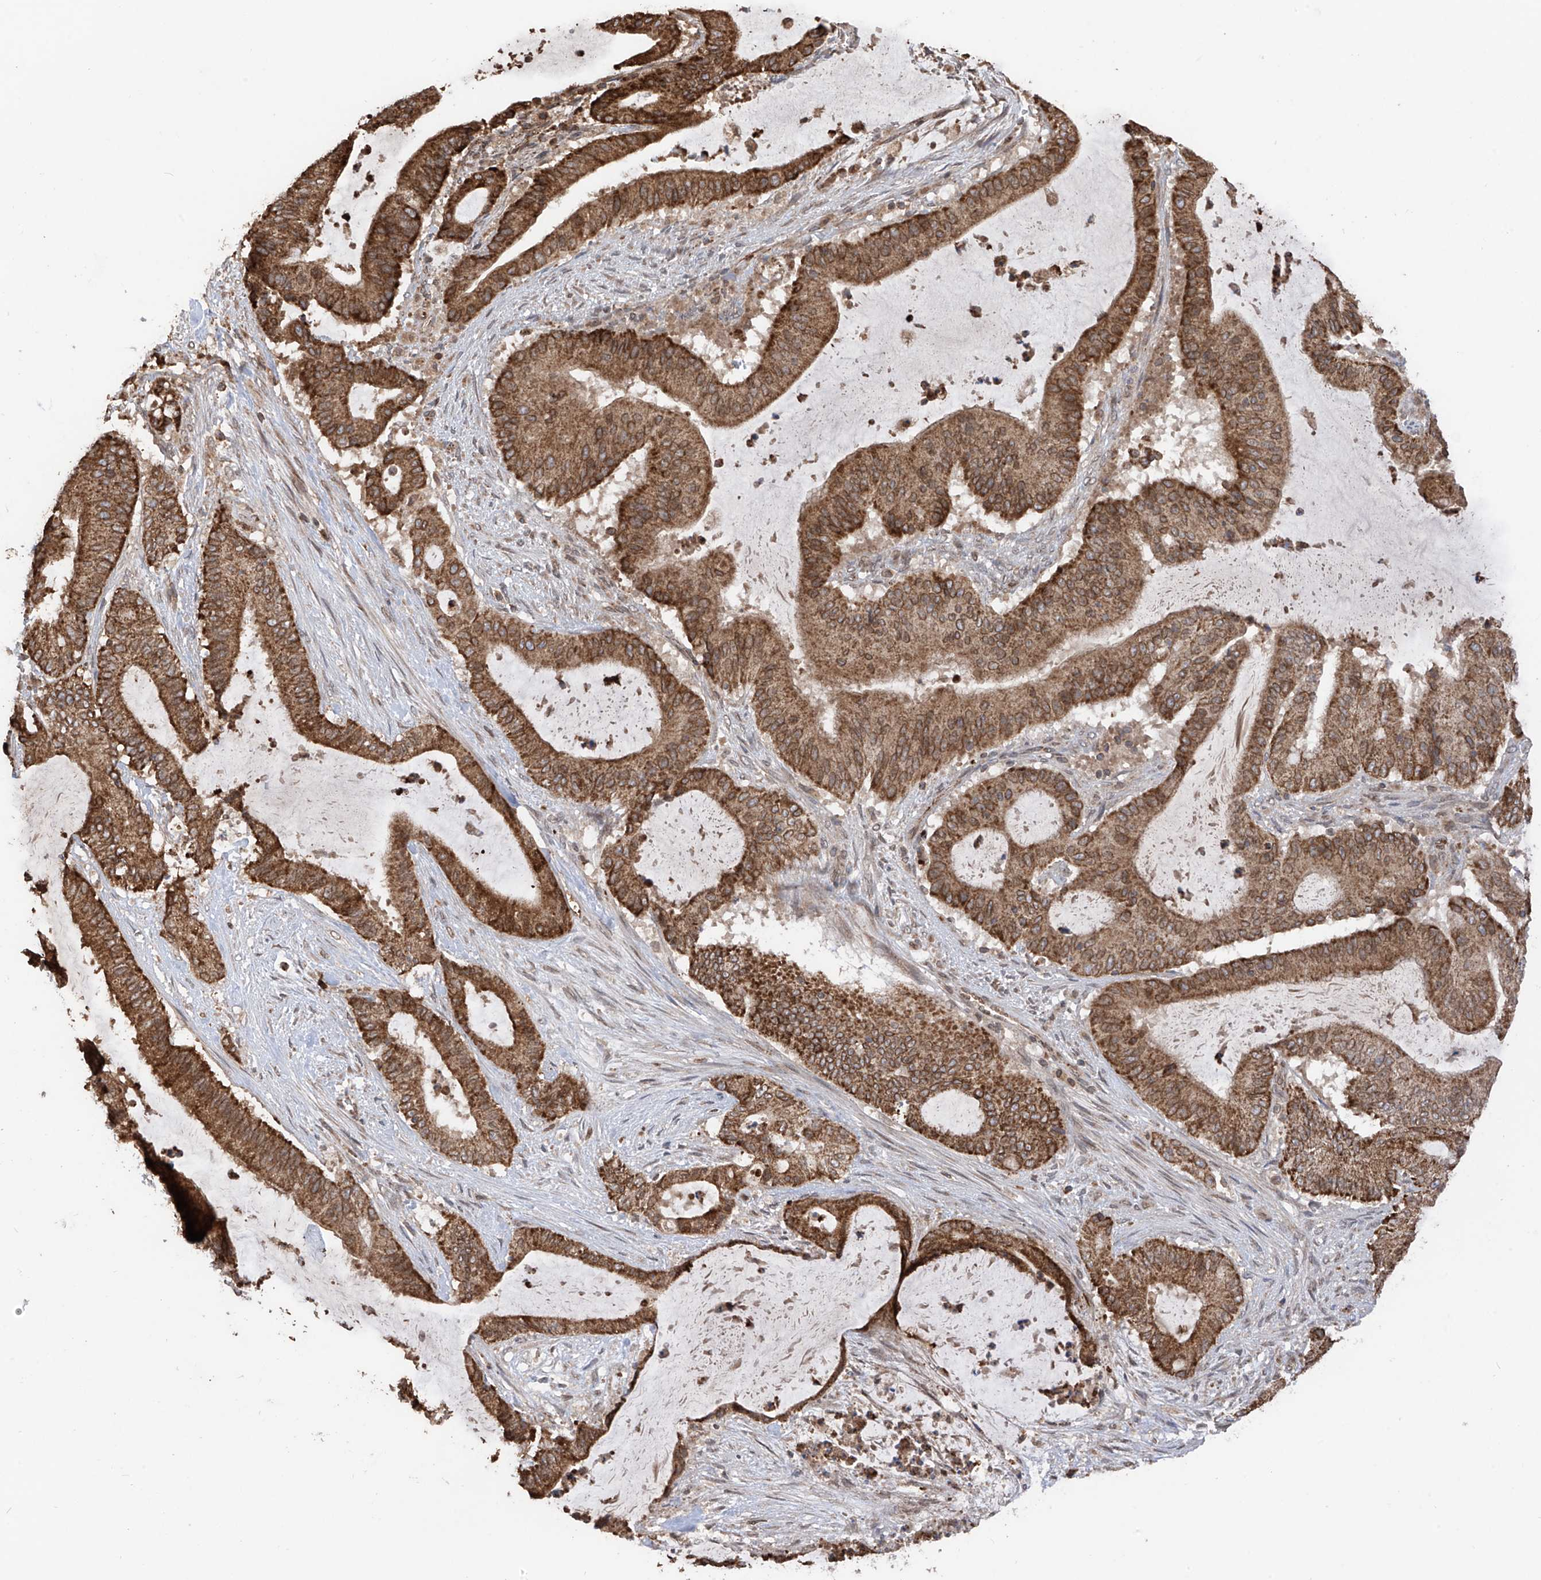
{"staining": {"intensity": "moderate", "quantity": ">75%", "location": "cytoplasmic/membranous,nuclear"}, "tissue": "liver cancer", "cell_type": "Tumor cells", "image_type": "cancer", "snomed": [{"axis": "morphology", "description": "Normal tissue, NOS"}, {"axis": "morphology", "description": "Cholangiocarcinoma"}, {"axis": "topography", "description": "Liver"}, {"axis": "topography", "description": "Peripheral nerve tissue"}], "caption": "There is medium levels of moderate cytoplasmic/membranous and nuclear positivity in tumor cells of liver cancer (cholangiocarcinoma), as demonstrated by immunohistochemical staining (brown color).", "gene": "AHCTF1", "patient": {"sex": "female", "age": 73}}